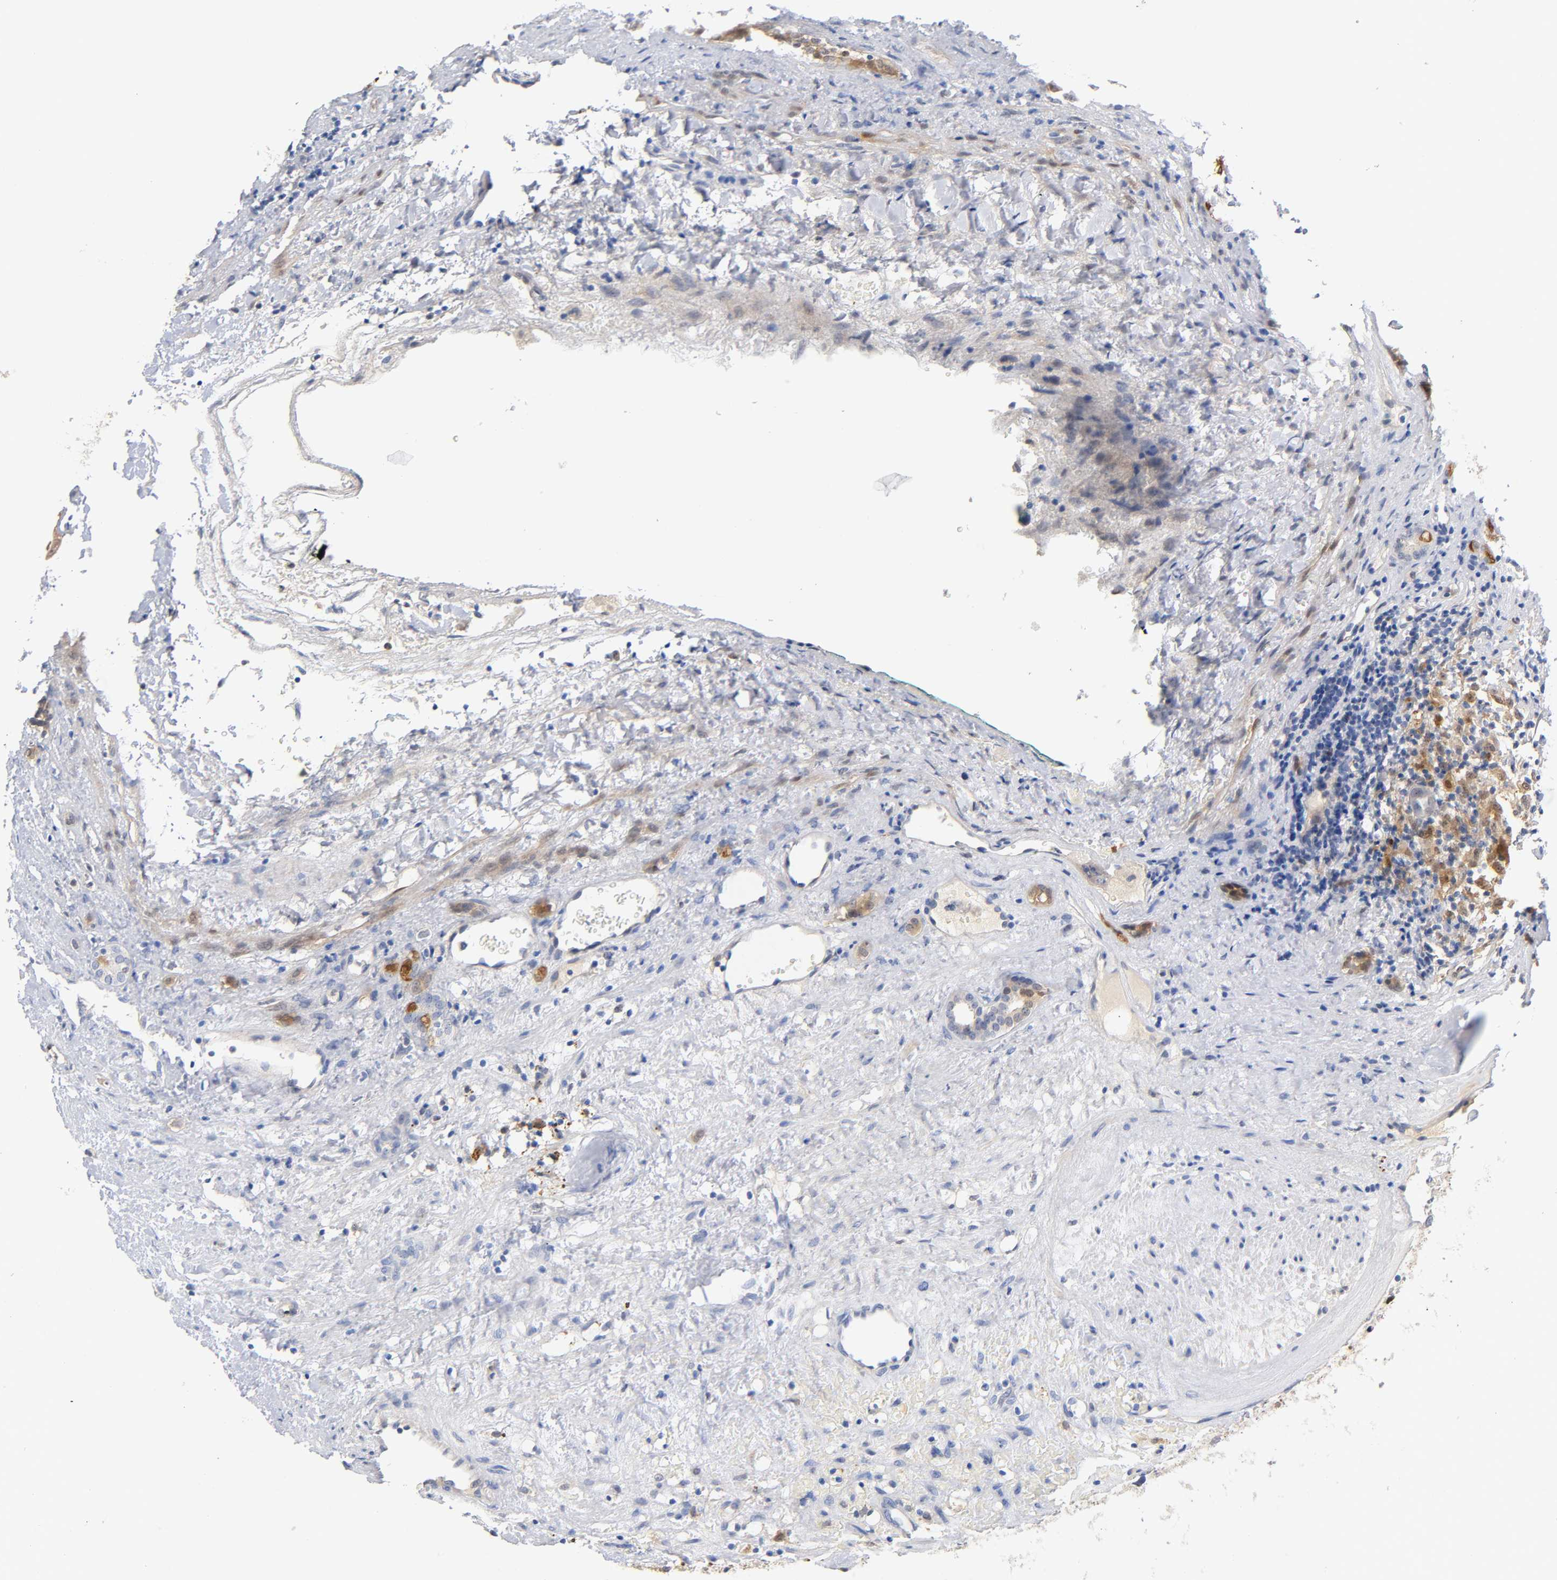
{"staining": {"intensity": "weak", "quantity": "25%-75%", "location": "cytoplasmic/membranous"}, "tissue": "renal cancer", "cell_type": "Tumor cells", "image_type": "cancer", "snomed": [{"axis": "morphology", "description": "Adenocarcinoma, NOS"}, {"axis": "topography", "description": "Kidney"}], "caption": "Adenocarcinoma (renal) stained with immunohistochemistry shows weak cytoplasmic/membranous expression in about 25%-75% of tumor cells.", "gene": "IL18", "patient": {"sex": "female", "age": 83}}